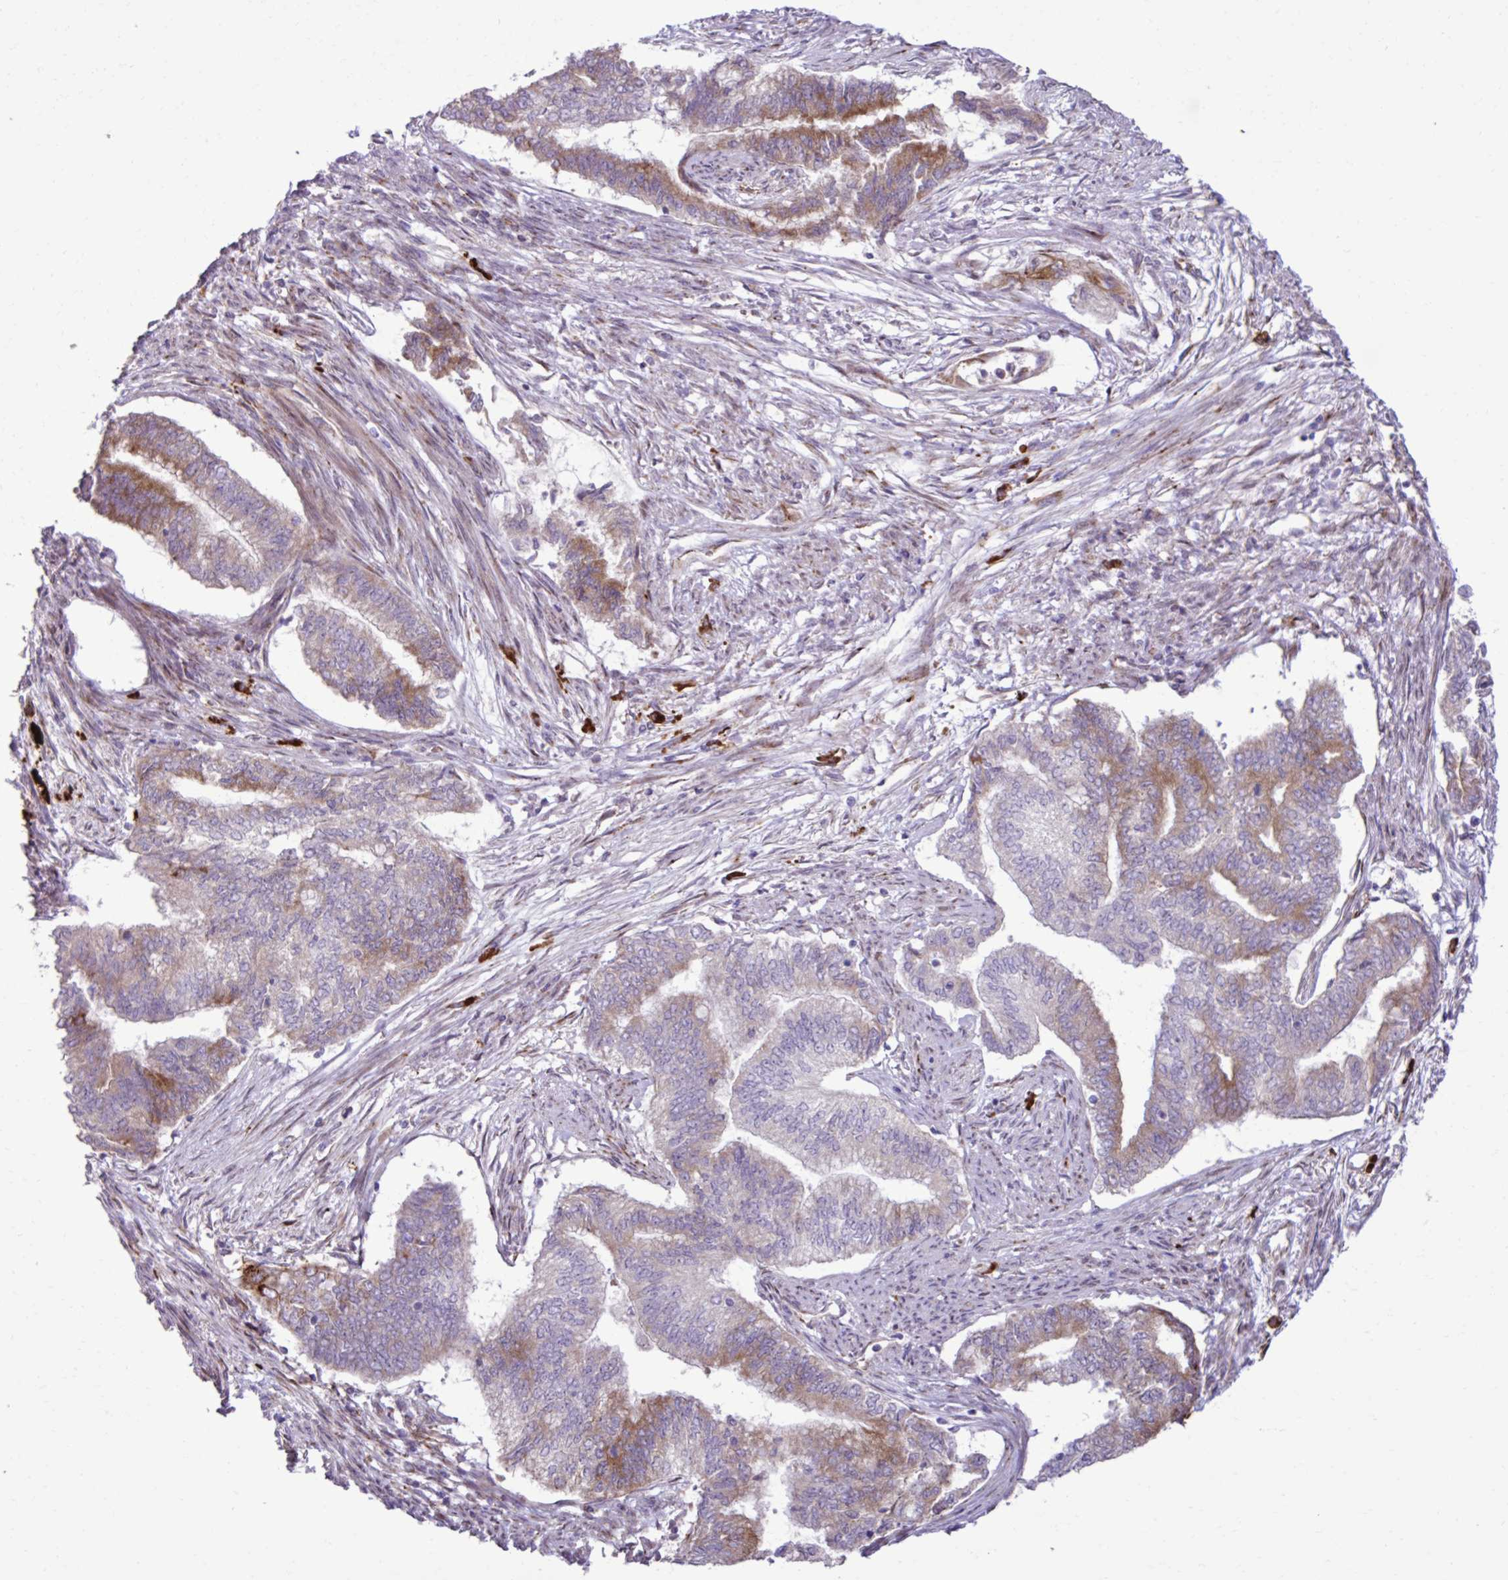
{"staining": {"intensity": "moderate", "quantity": "<25%", "location": "cytoplasmic/membranous"}, "tissue": "endometrial cancer", "cell_type": "Tumor cells", "image_type": "cancer", "snomed": [{"axis": "morphology", "description": "Adenocarcinoma, NOS"}, {"axis": "topography", "description": "Endometrium"}], "caption": "A brown stain shows moderate cytoplasmic/membranous staining of a protein in human endometrial cancer (adenocarcinoma) tumor cells. (DAB IHC, brown staining for protein, blue staining for nuclei).", "gene": "LIMS1", "patient": {"sex": "female", "age": 65}}